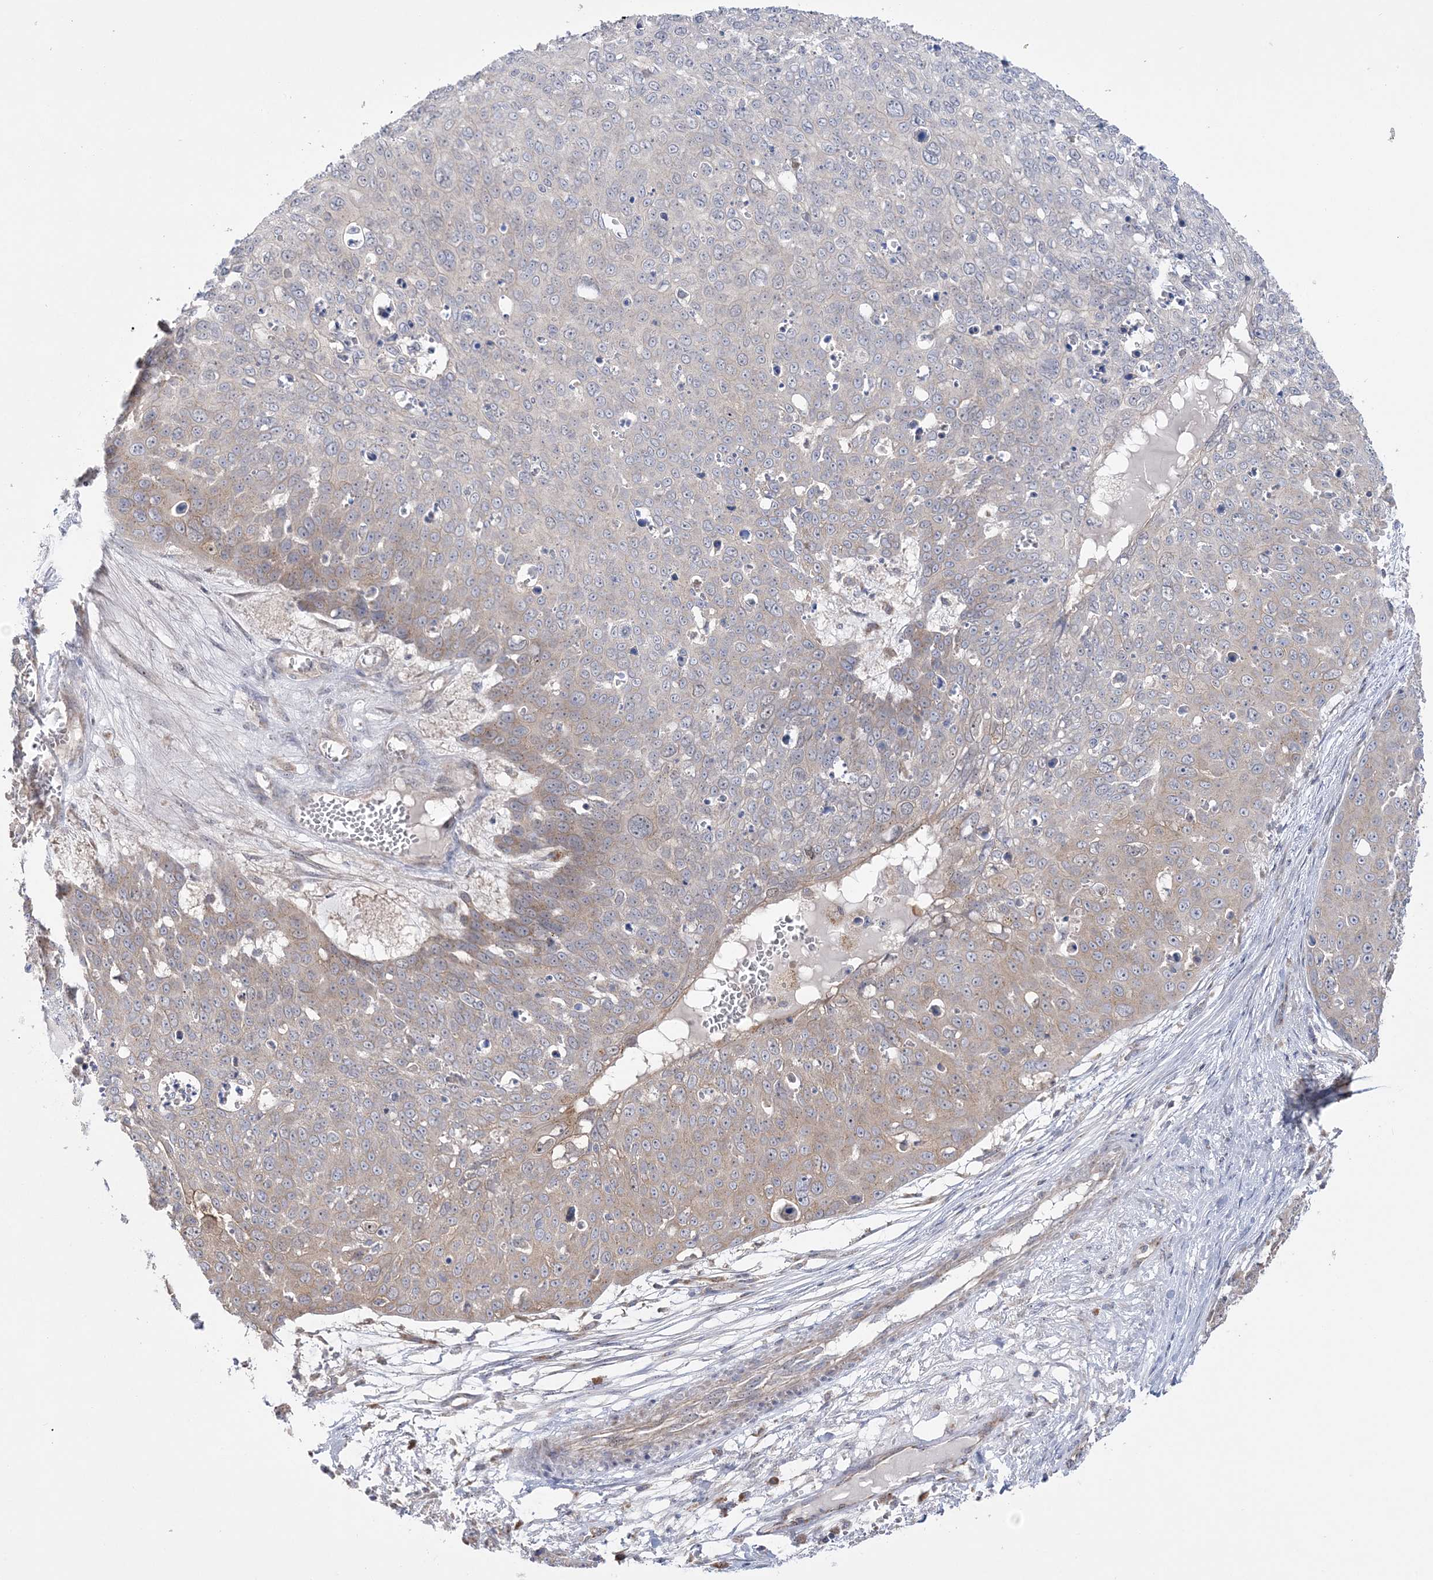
{"staining": {"intensity": "weak", "quantity": "25%-75%", "location": "cytoplasmic/membranous"}, "tissue": "skin cancer", "cell_type": "Tumor cells", "image_type": "cancer", "snomed": [{"axis": "morphology", "description": "Squamous cell carcinoma, NOS"}, {"axis": "topography", "description": "Skin"}], "caption": "DAB (3,3'-diaminobenzidine) immunohistochemical staining of squamous cell carcinoma (skin) exhibits weak cytoplasmic/membranous protein staining in approximately 25%-75% of tumor cells. Using DAB (3,3'-diaminobenzidine) (brown) and hematoxylin (blue) stains, captured at high magnification using brightfield microscopy.", "gene": "MMADHC", "patient": {"sex": "male", "age": 71}}